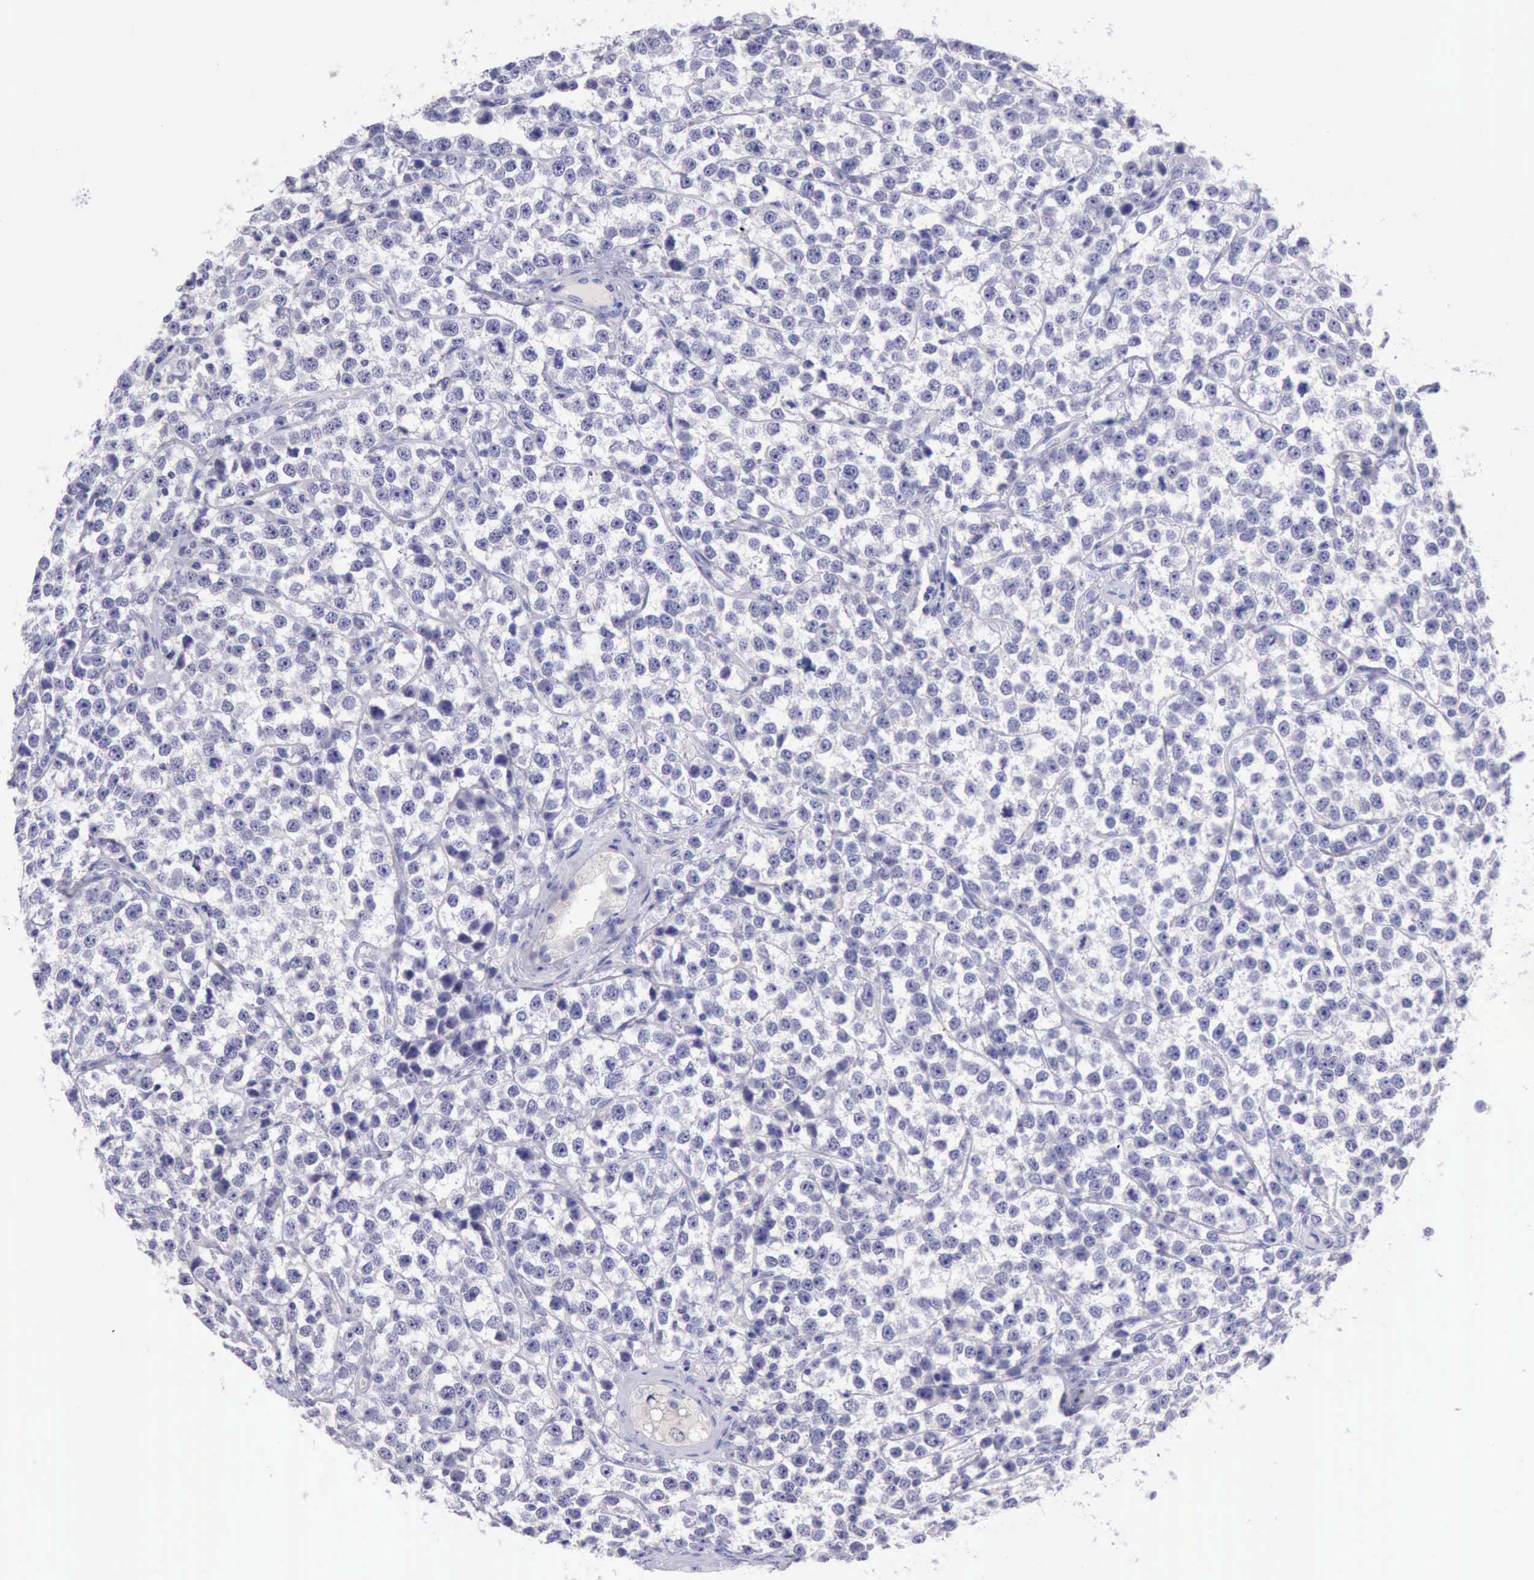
{"staining": {"intensity": "negative", "quantity": "none", "location": "none"}, "tissue": "testis cancer", "cell_type": "Tumor cells", "image_type": "cancer", "snomed": [{"axis": "morphology", "description": "Seminoma, NOS"}, {"axis": "topography", "description": "Testis"}], "caption": "Immunohistochemistry (IHC) micrograph of neoplastic tissue: human testis cancer stained with DAB demonstrates no significant protein expression in tumor cells.", "gene": "LRFN5", "patient": {"sex": "male", "age": 25}}